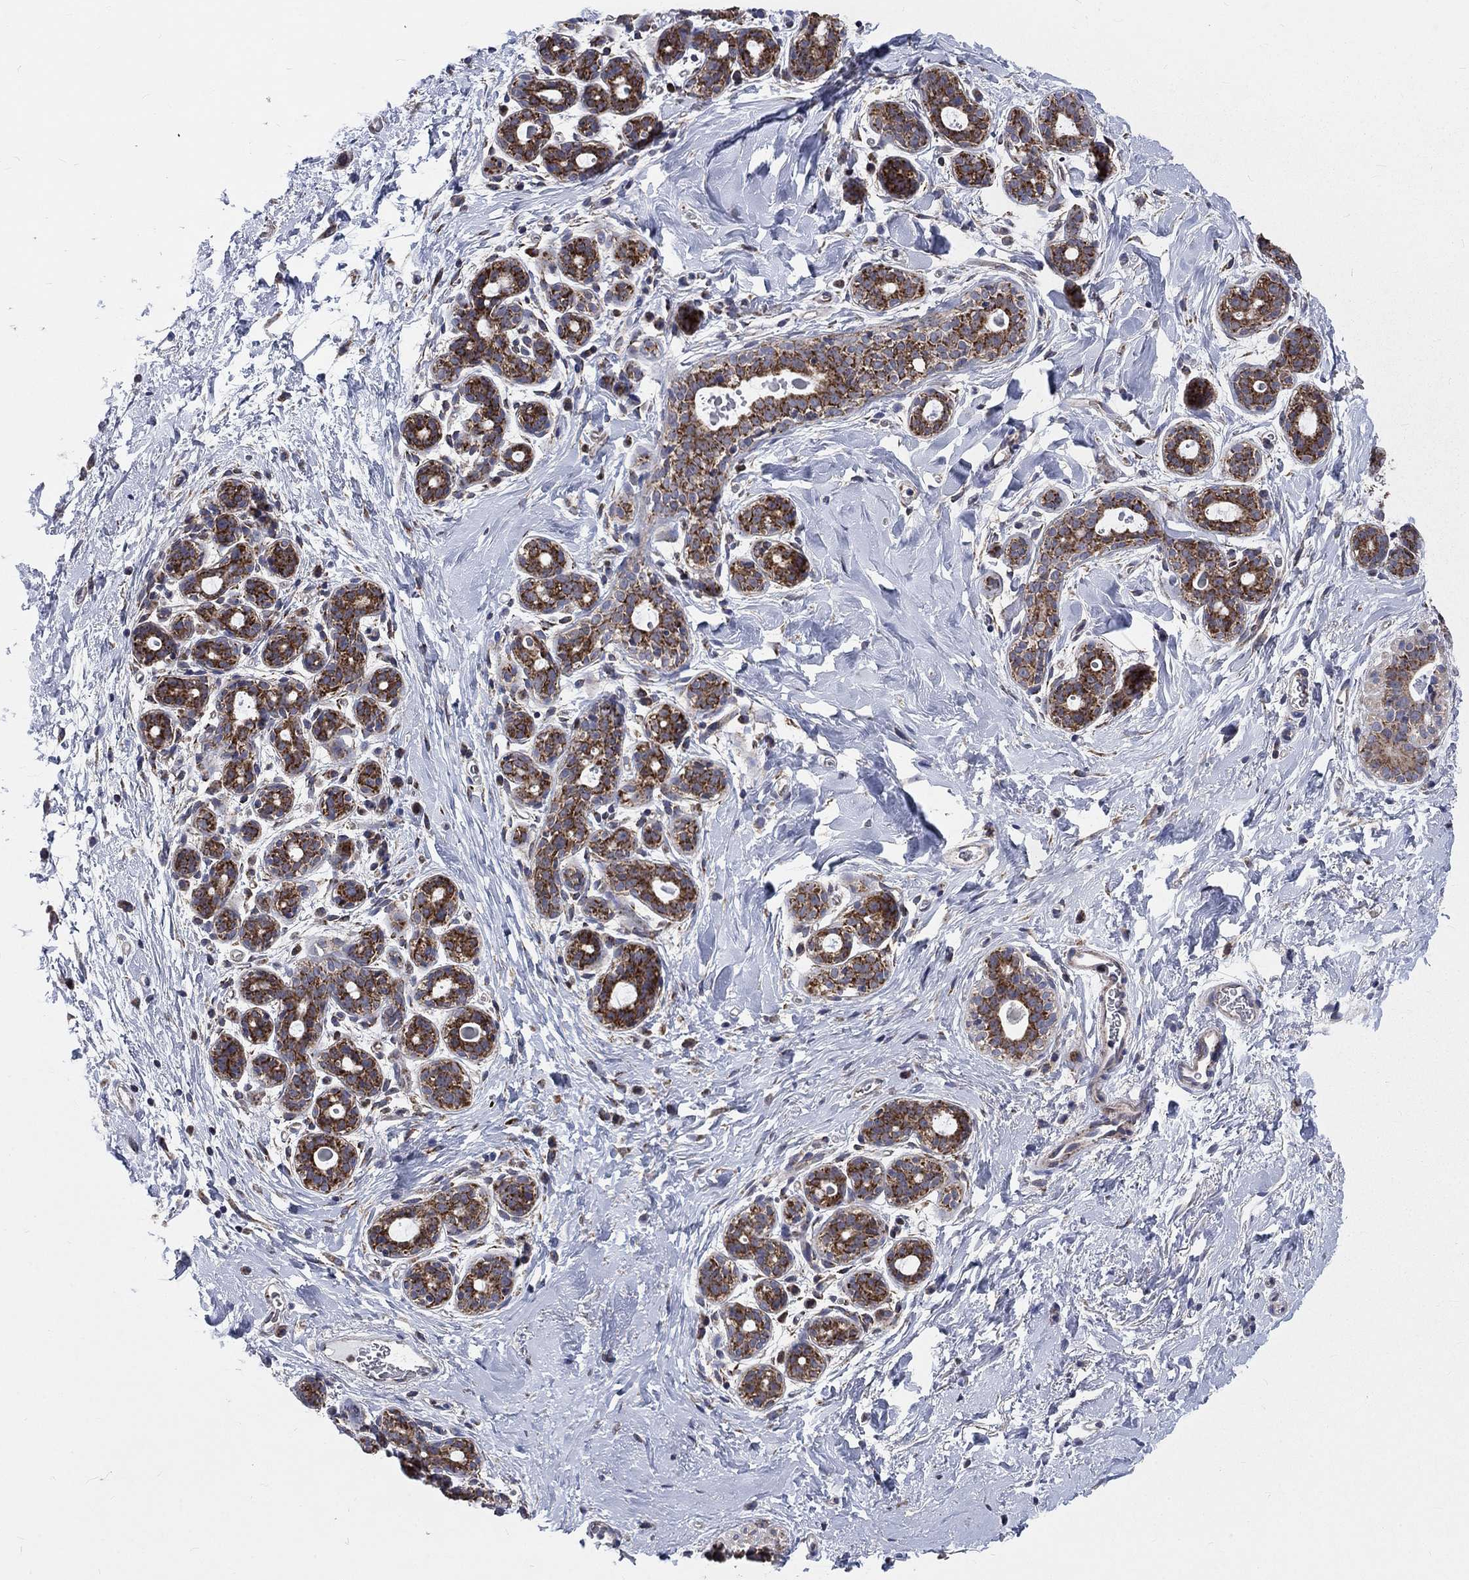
{"staining": {"intensity": "negative", "quantity": "none", "location": "none"}, "tissue": "breast", "cell_type": "Adipocytes", "image_type": "normal", "snomed": [{"axis": "morphology", "description": "Normal tissue, NOS"}, {"axis": "topography", "description": "Breast"}], "caption": "This is a micrograph of immunohistochemistry (IHC) staining of normal breast, which shows no staining in adipocytes.", "gene": "NME7", "patient": {"sex": "female", "age": 43}}